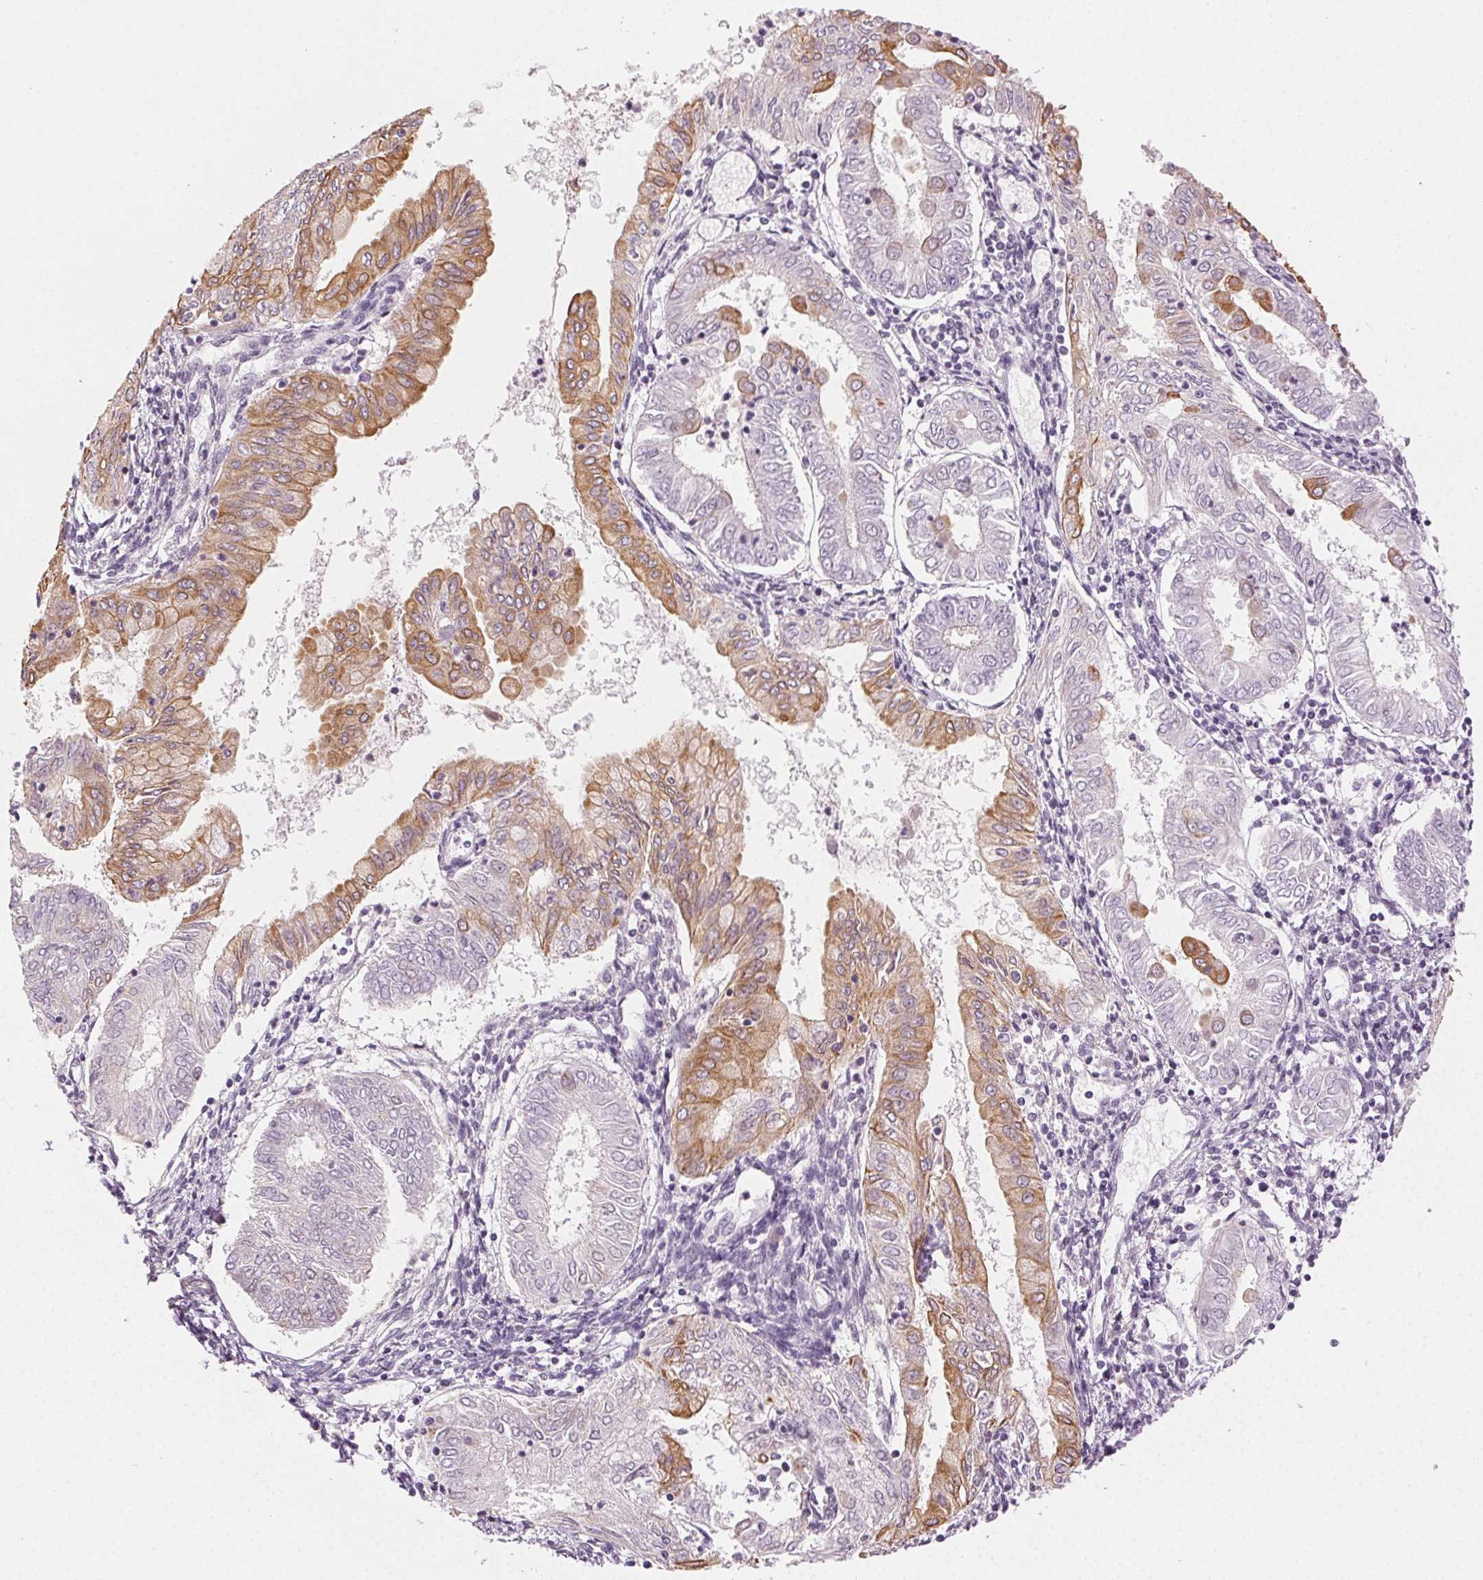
{"staining": {"intensity": "moderate", "quantity": "<25%", "location": "cytoplasmic/membranous"}, "tissue": "endometrial cancer", "cell_type": "Tumor cells", "image_type": "cancer", "snomed": [{"axis": "morphology", "description": "Adenocarcinoma, NOS"}, {"axis": "topography", "description": "Endometrium"}], "caption": "A high-resolution photomicrograph shows immunohistochemistry staining of adenocarcinoma (endometrial), which reveals moderate cytoplasmic/membranous expression in approximately <25% of tumor cells.", "gene": "AIF1L", "patient": {"sex": "female", "age": 68}}